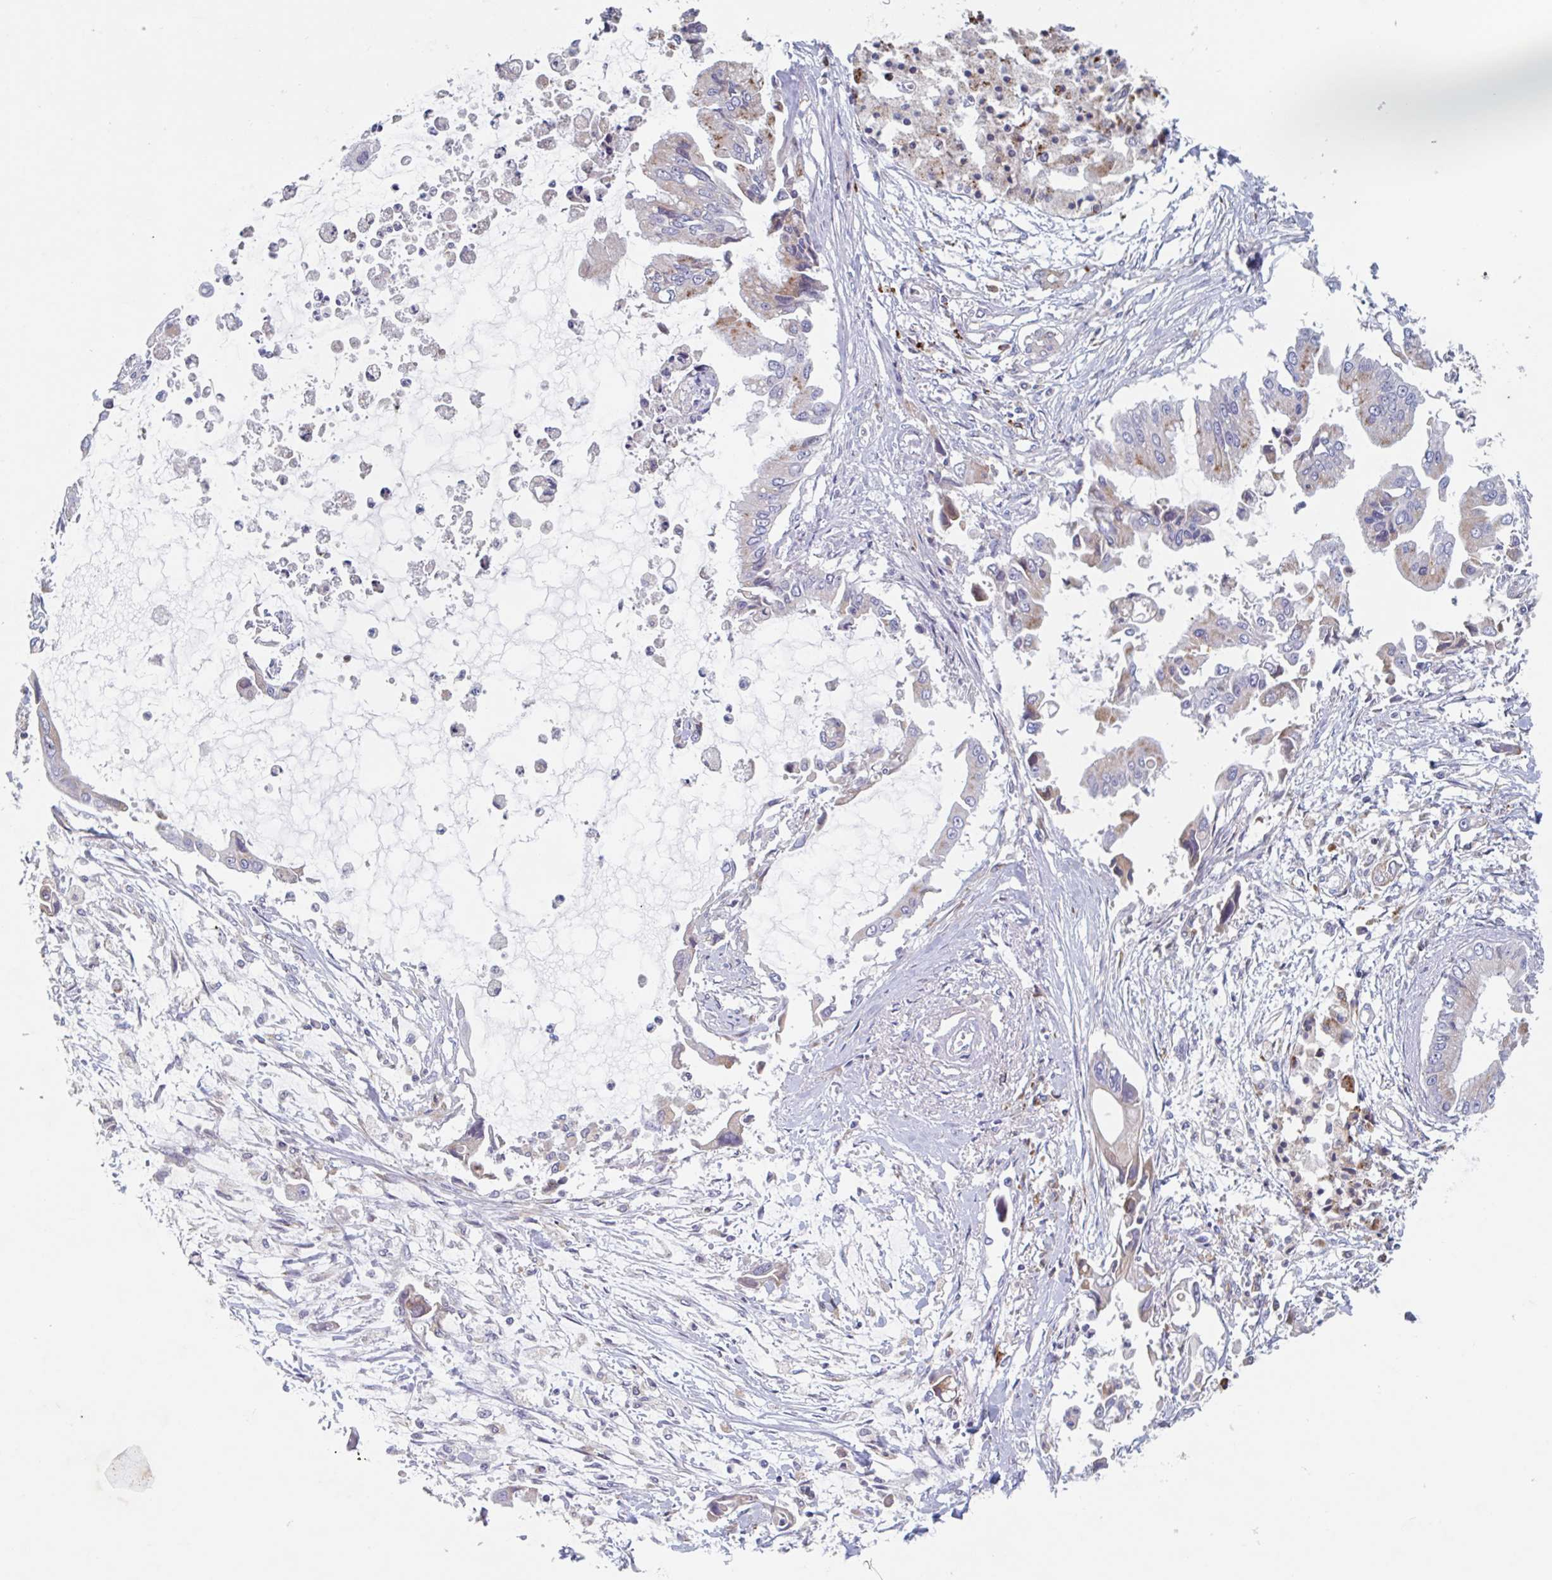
{"staining": {"intensity": "moderate", "quantity": "25%-75%", "location": "cytoplasmic/membranous"}, "tissue": "pancreatic cancer", "cell_type": "Tumor cells", "image_type": "cancer", "snomed": [{"axis": "morphology", "description": "Adenocarcinoma, NOS"}, {"axis": "topography", "description": "Pancreas"}], "caption": "High-magnification brightfield microscopy of pancreatic cancer (adenocarcinoma) stained with DAB (brown) and counterstained with hematoxylin (blue). tumor cells exhibit moderate cytoplasmic/membranous staining is appreciated in approximately25%-75% of cells.", "gene": "MANBA", "patient": {"sex": "male", "age": 84}}